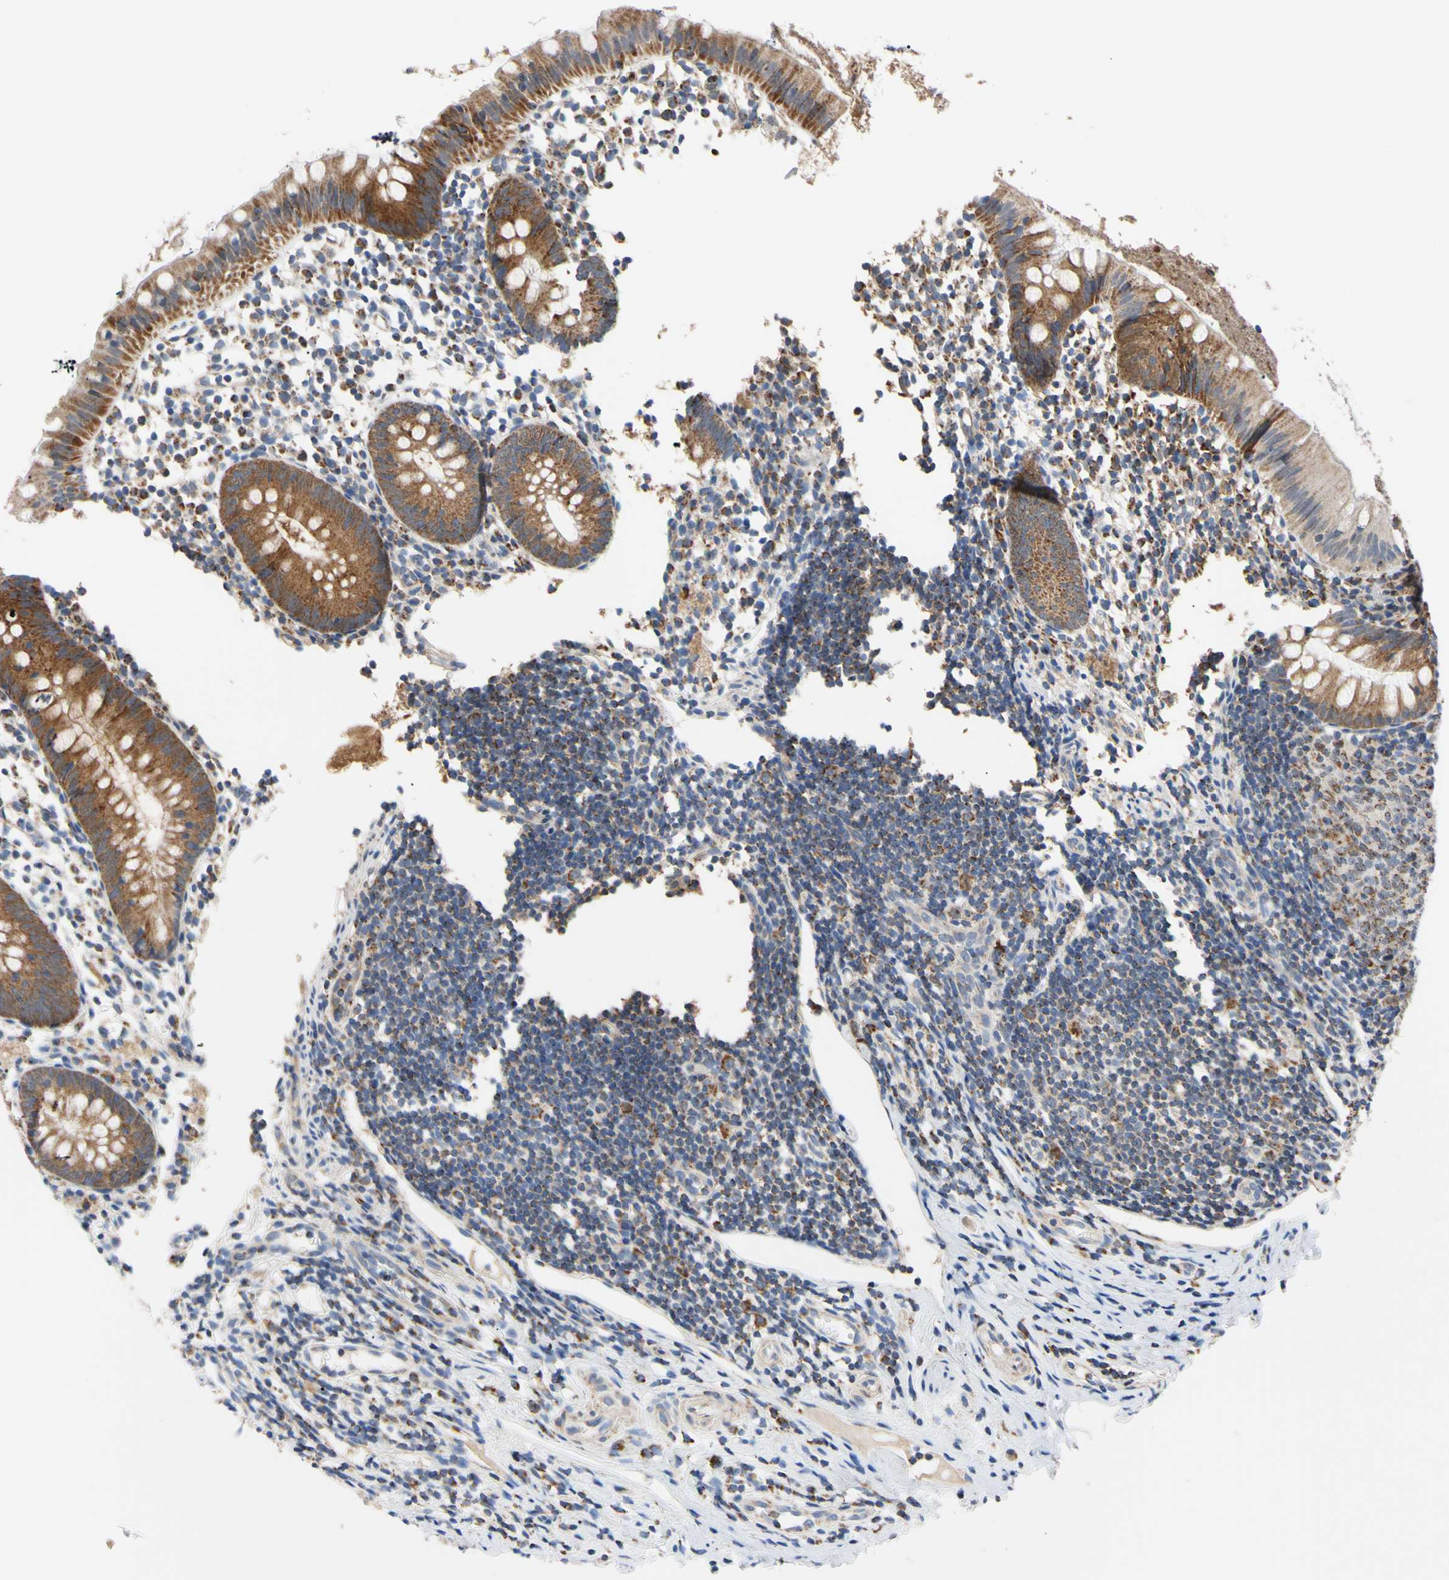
{"staining": {"intensity": "strong", "quantity": ">75%", "location": "cytoplasmic/membranous"}, "tissue": "appendix", "cell_type": "Glandular cells", "image_type": "normal", "snomed": [{"axis": "morphology", "description": "Normal tissue, NOS"}, {"axis": "topography", "description": "Appendix"}], "caption": "Glandular cells demonstrate high levels of strong cytoplasmic/membranous positivity in about >75% of cells in unremarkable appendix. (DAB (3,3'-diaminobenzidine) IHC, brown staining for protein, blue staining for nuclei).", "gene": "CLPP", "patient": {"sex": "female", "age": 20}}